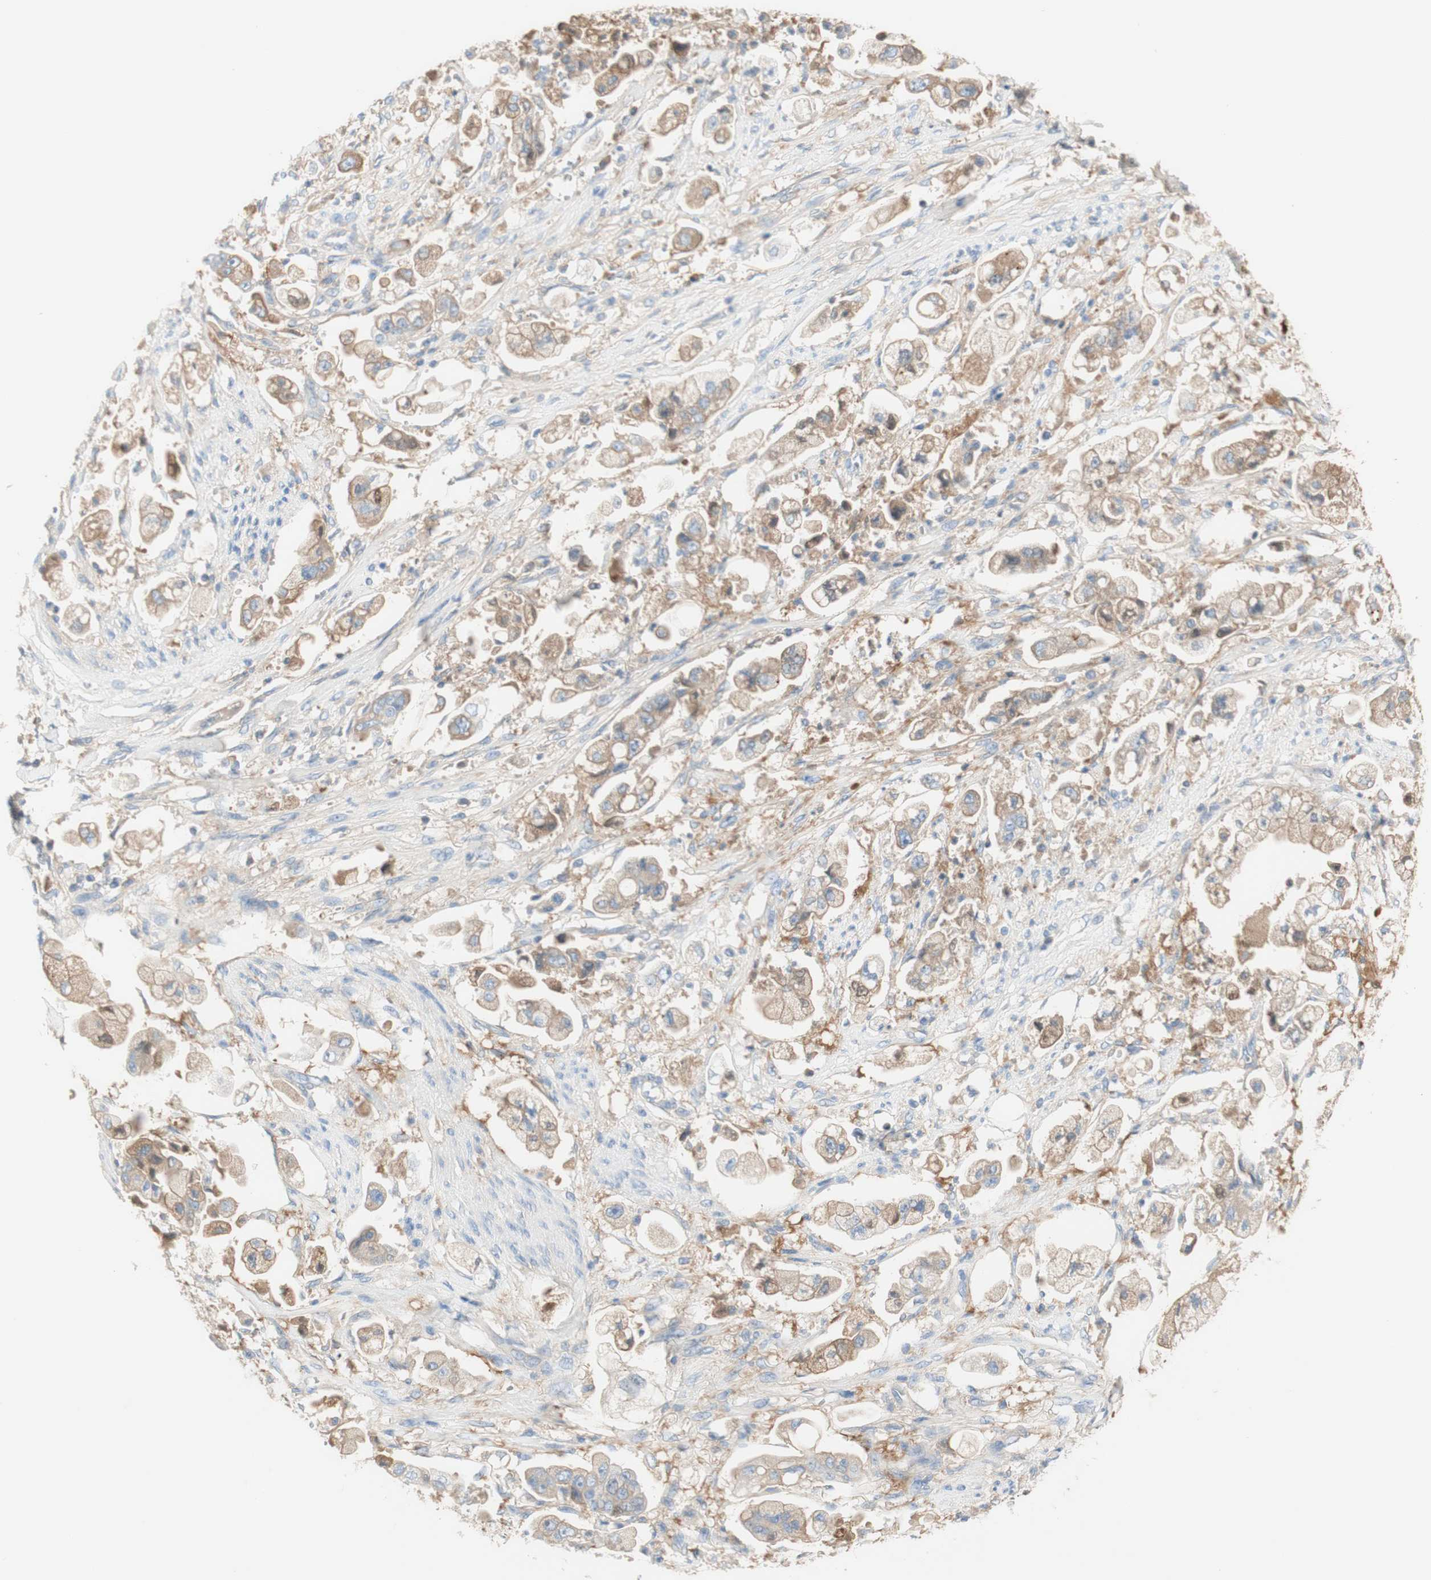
{"staining": {"intensity": "weak", "quantity": "25%-75%", "location": "cytoplasmic/membranous"}, "tissue": "stomach cancer", "cell_type": "Tumor cells", "image_type": "cancer", "snomed": [{"axis": "morphology", "description": "Adenocarcinoma, NOS"}, {"axis": "topography", "description": "Stomach"}], "caption": "Brown immunohistochemical staining in human stomach adenocarcinoma demonstrates weak cytoplasmic/membranous staining in approximately 25%-75% of tumor cells.", "gene": "KNG1", "patient": {"sex": "male", "age": 62}}